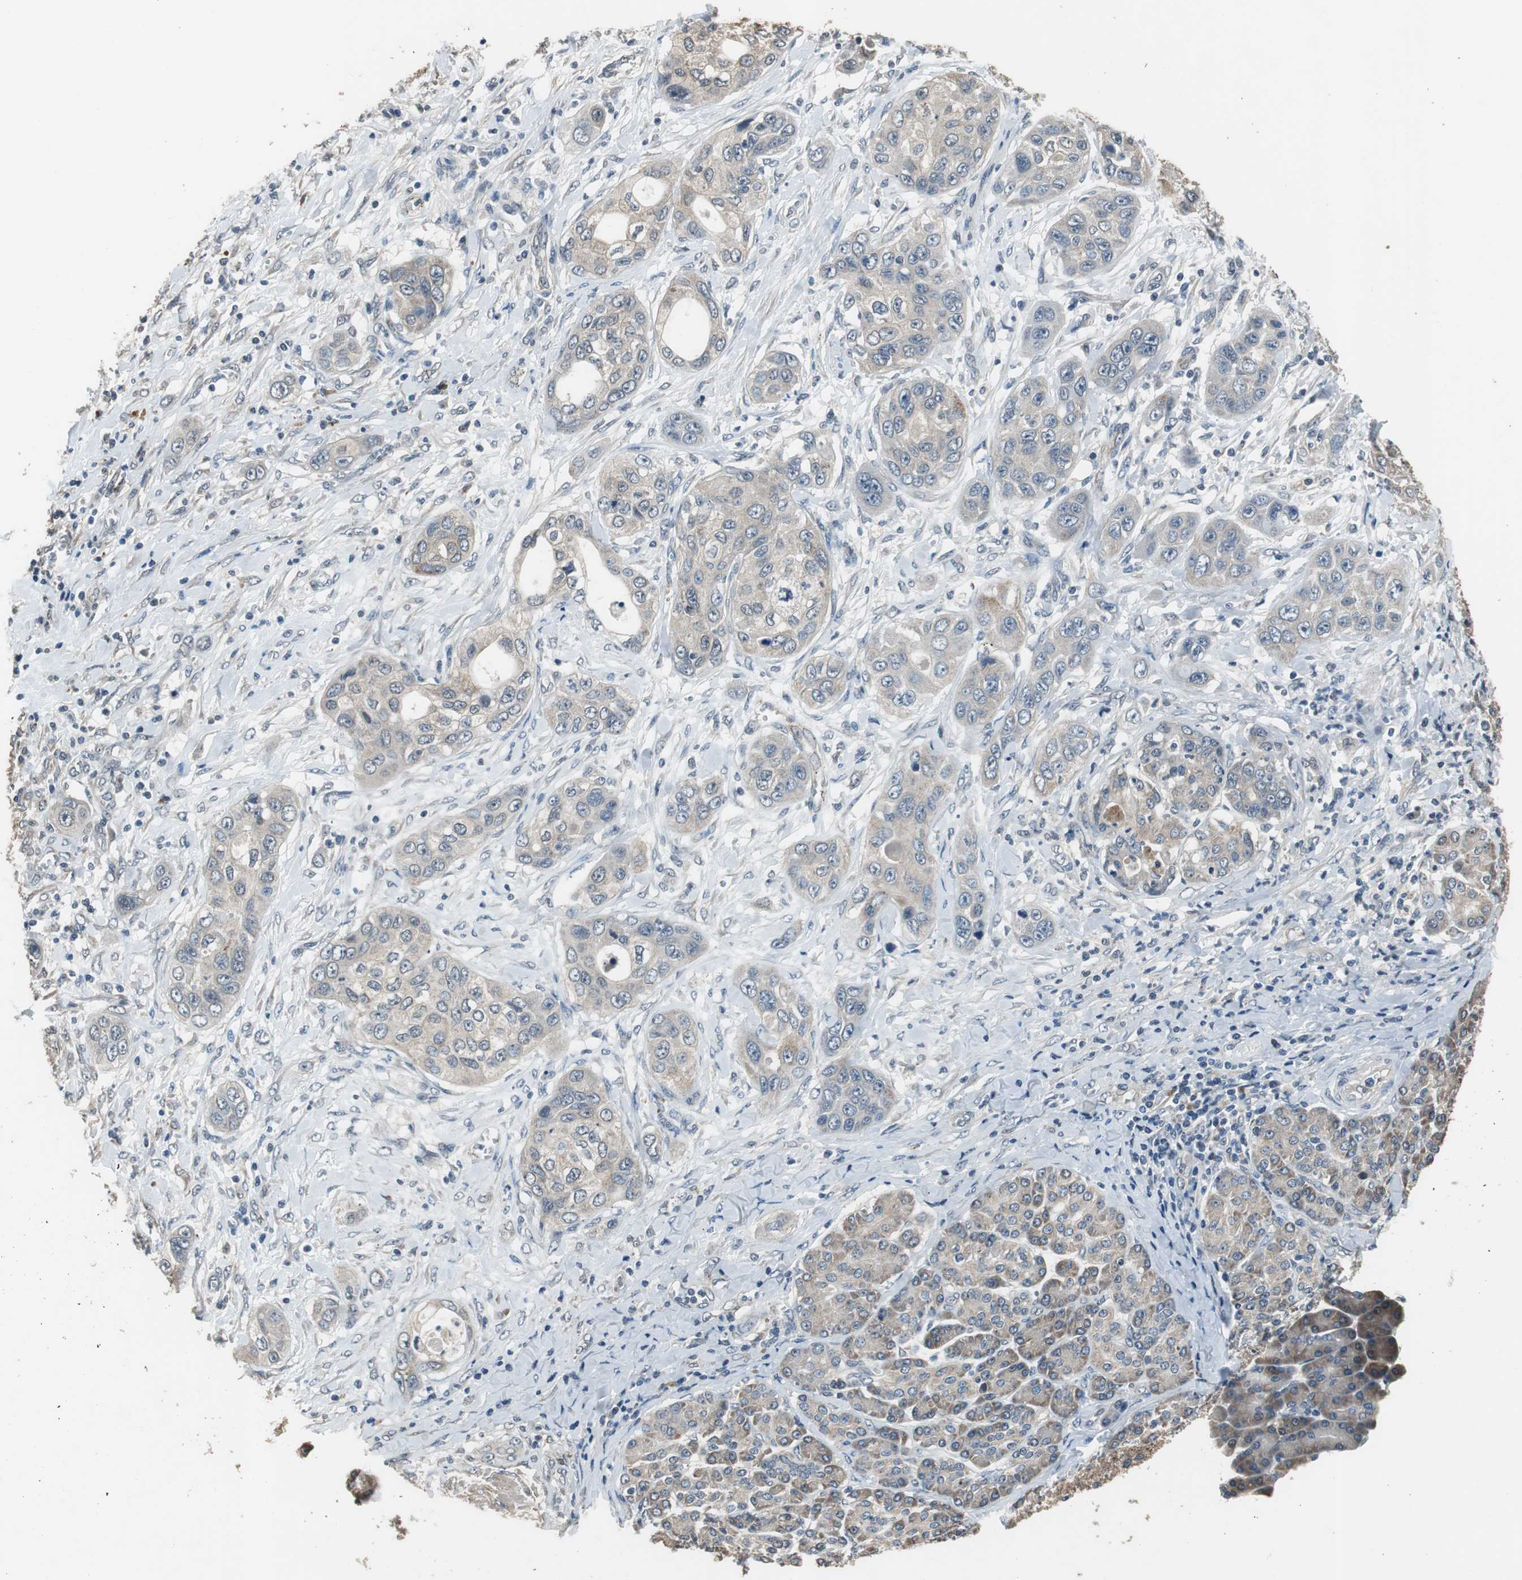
{"staining": {"intensity": "weak", "quantity": "25%-75%", "location": "cytoplasmic/membranous"}, "tissue": "pancreatic cancer", "cell_type": "Tumor cells", "image_type": "cancer", "snomed": [{"axis": "morphology", "description": "Adenocarcinoma, NOS"}, {"axis": "topography", "description": "Pancreas"}], "caption": "Protein expression analysis of human pancreatic cancer (adenocarcinoma) reveals weak cytoplasmic/membranous positivity in about 25%-75% of tumor cells.", "gene": "PI4KB", "patient": {"sex": "female", "age": 70}}